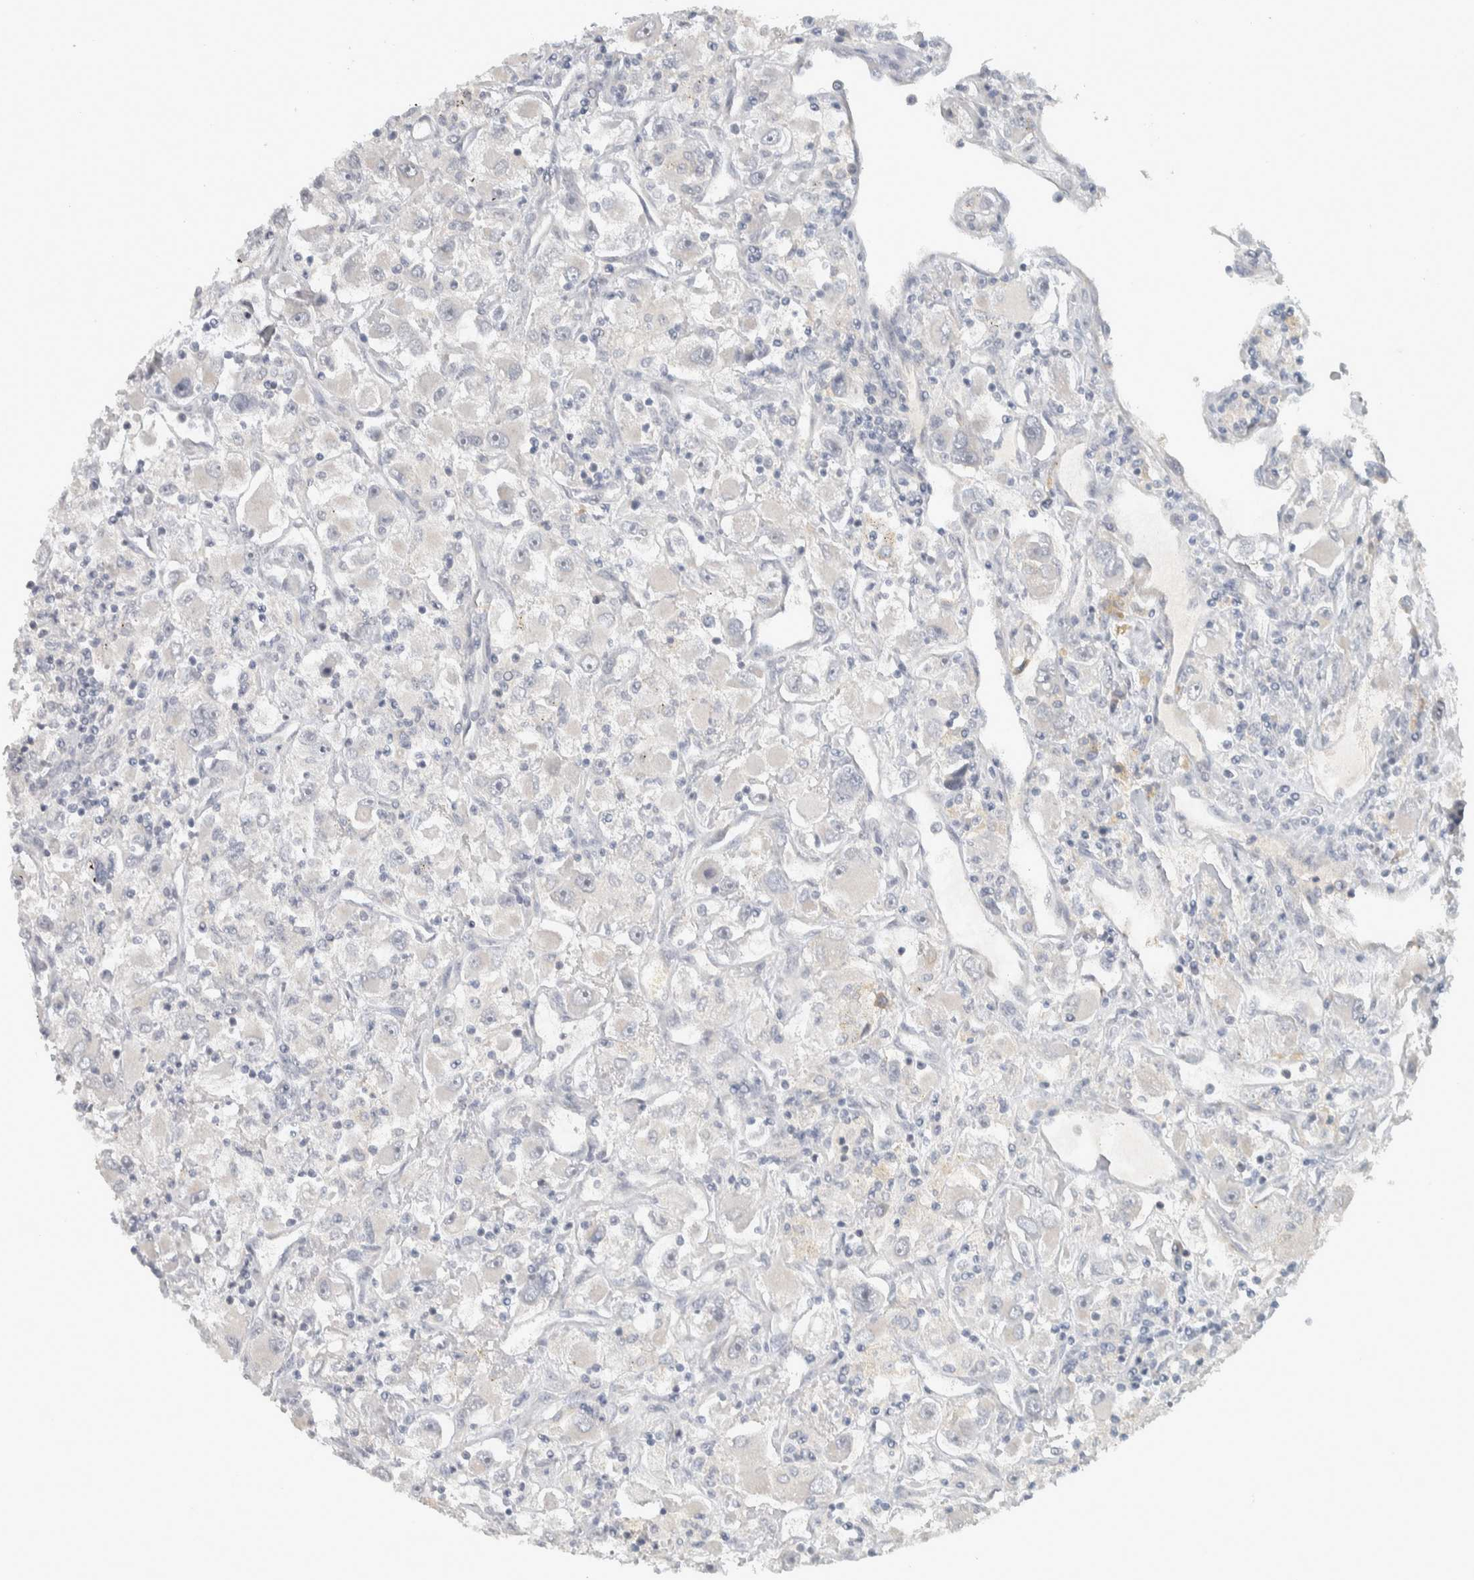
{"staining": {"intensity": "negative", "quantity": "none", "location": "none"}, "tissue": "renal cancer", "cell_type": "Tumor cells", "image_type": "cancer", "snomed": [{"axis": "morphology", "description": "Adenocarcinoma, NOS"}, {"axis": "topography", "description": "Kidney"}], "caption": "The image reveals no significant staining in tumor cells of adenocarcinoma (renal).", "gene": "AFP", "patient": {"sex": "female", "age": 52}}